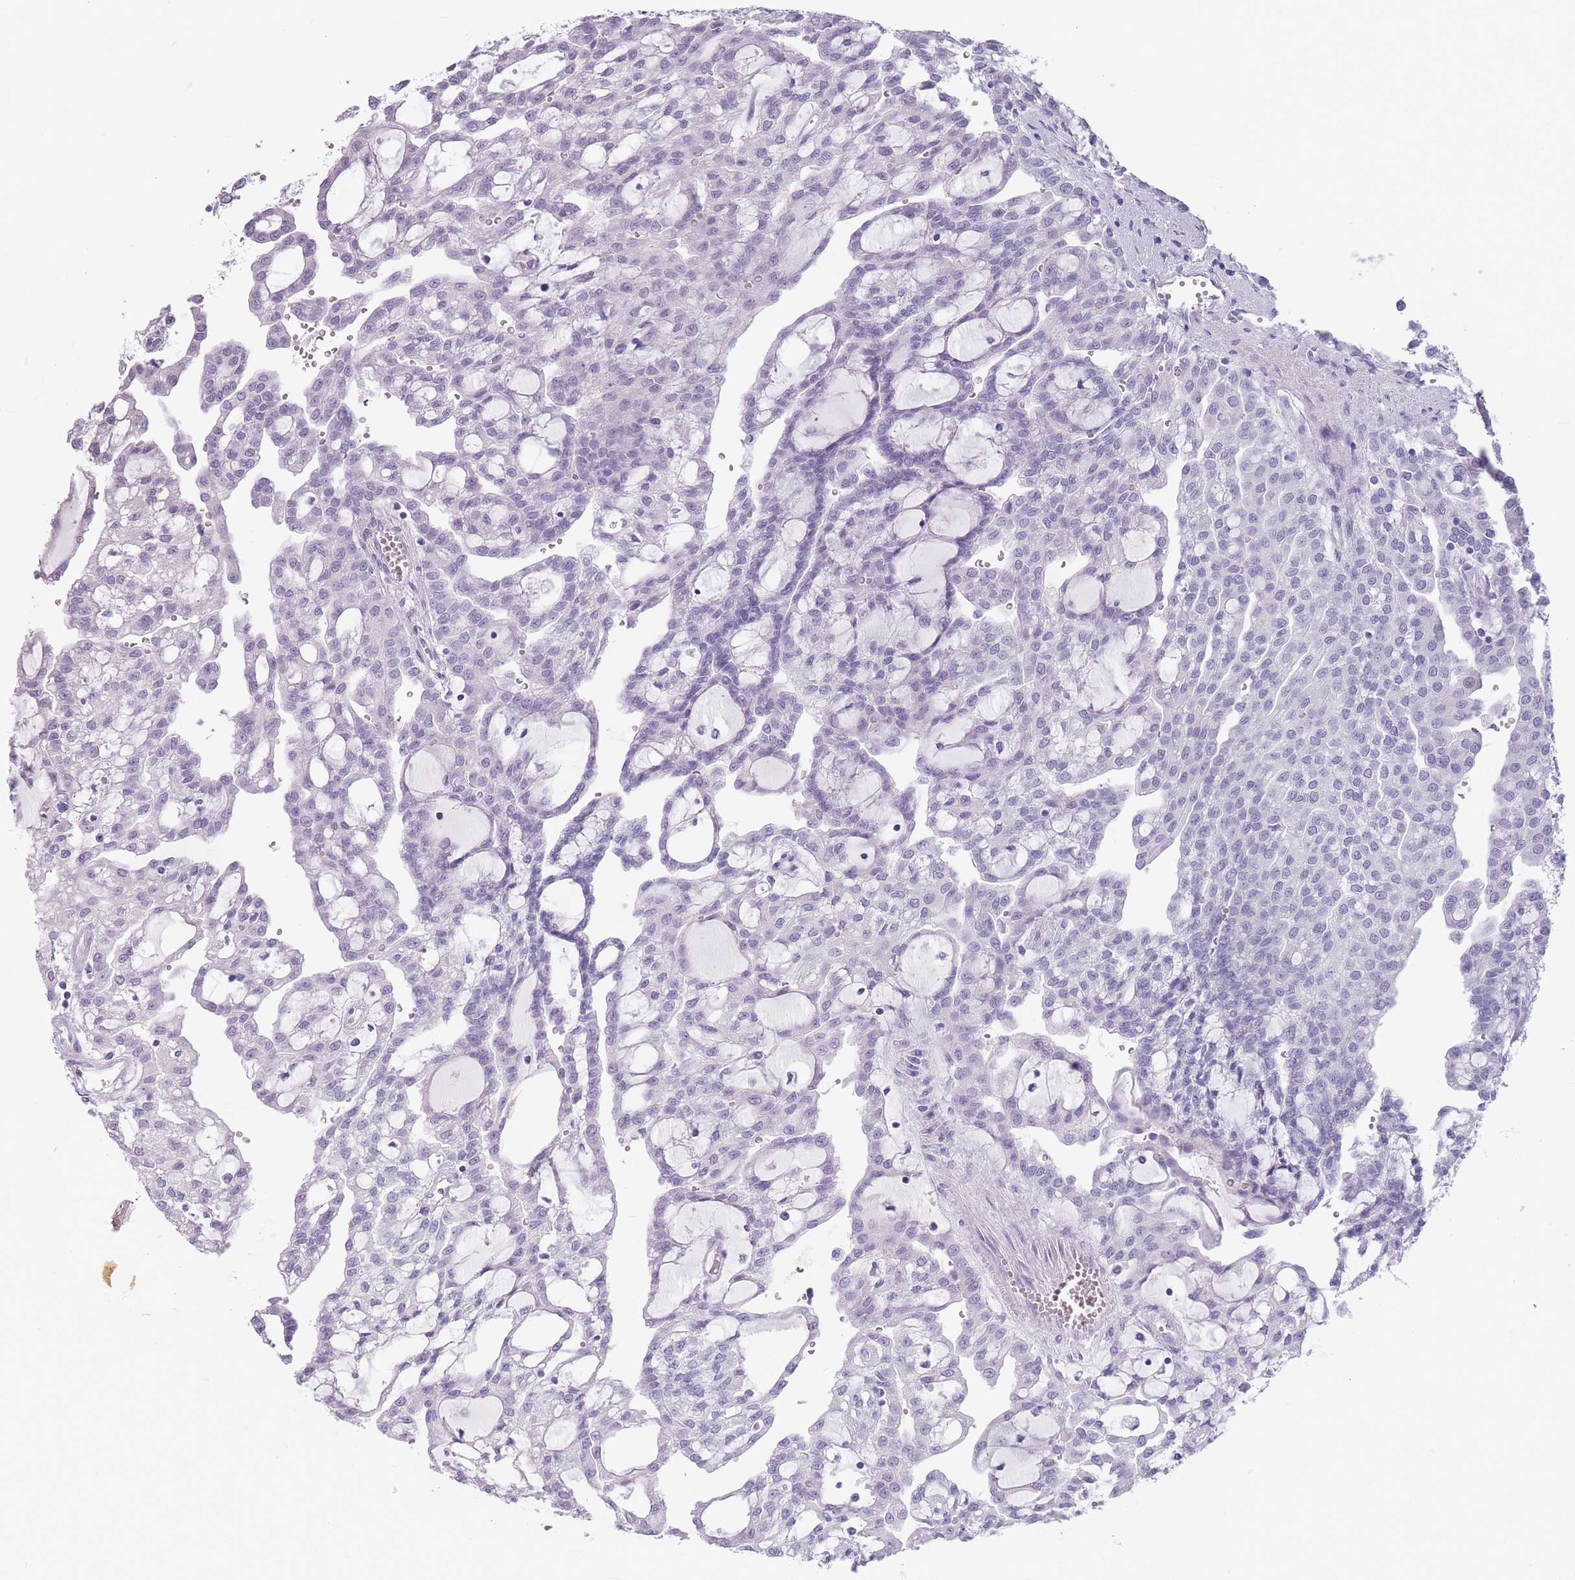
{"staining": {"intensity": "negative", "quantity": "none", "location": "none"}, "tissue": "renal cancer", "cell_type": "Tumor cells", "image_type": "cancer", "snomed": [{"axis": "morphology", "description": "Adenocarcinoma, NOS"}, {"axis": "topography", "description": "Kidney"}], "caption": "The micrograph reveals no significant expression in tumor cells of renal adenocarcinoma.", "gene": "CCNO", "patient": {"sex": "male", "age": 63}}